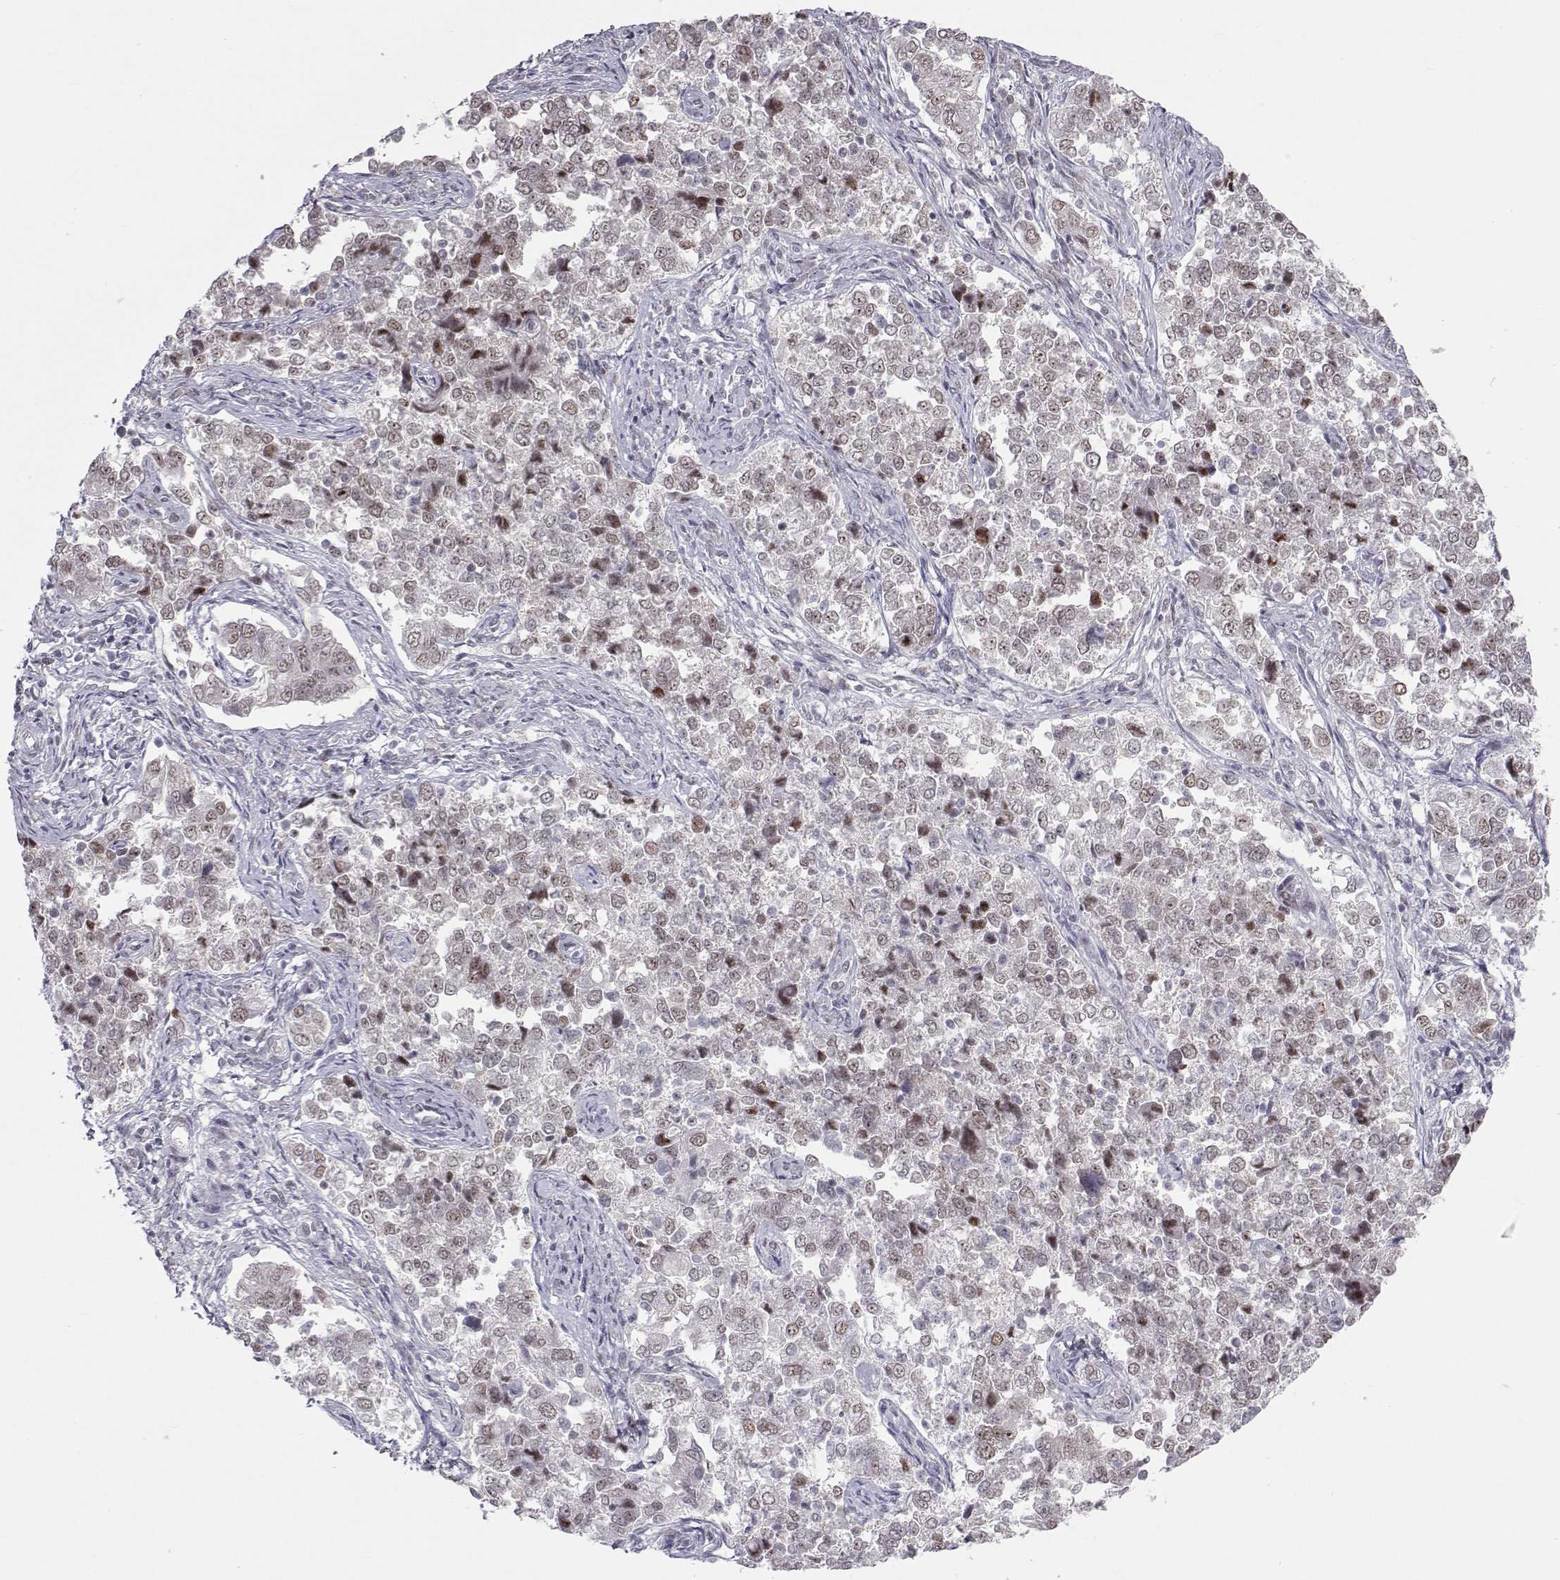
{"staining": {"intensity": "weak", "quantity": "25%-75%", "location": "nuclear"}, "tissue": "endometrial cancer", "cell_type": "Tumor cells", "image_type": "cancer", "snomed": [{"axis": "morphology", "description": "Adenocarcinoma, NOS"}, {"axis": "topography", "description": "Endometrium"}], "caption": "The photomicrograph reveals a brown stain indicating the presence of a protein in the nuclear of tumor cells in adenocarcinoma (endometrial). (DAB (3,3'-diaminobenzidine) IHC with brightfield microscopy, high magnification).", "gene": "SIX6", "patient": {"sex": "female", "age": 43}}